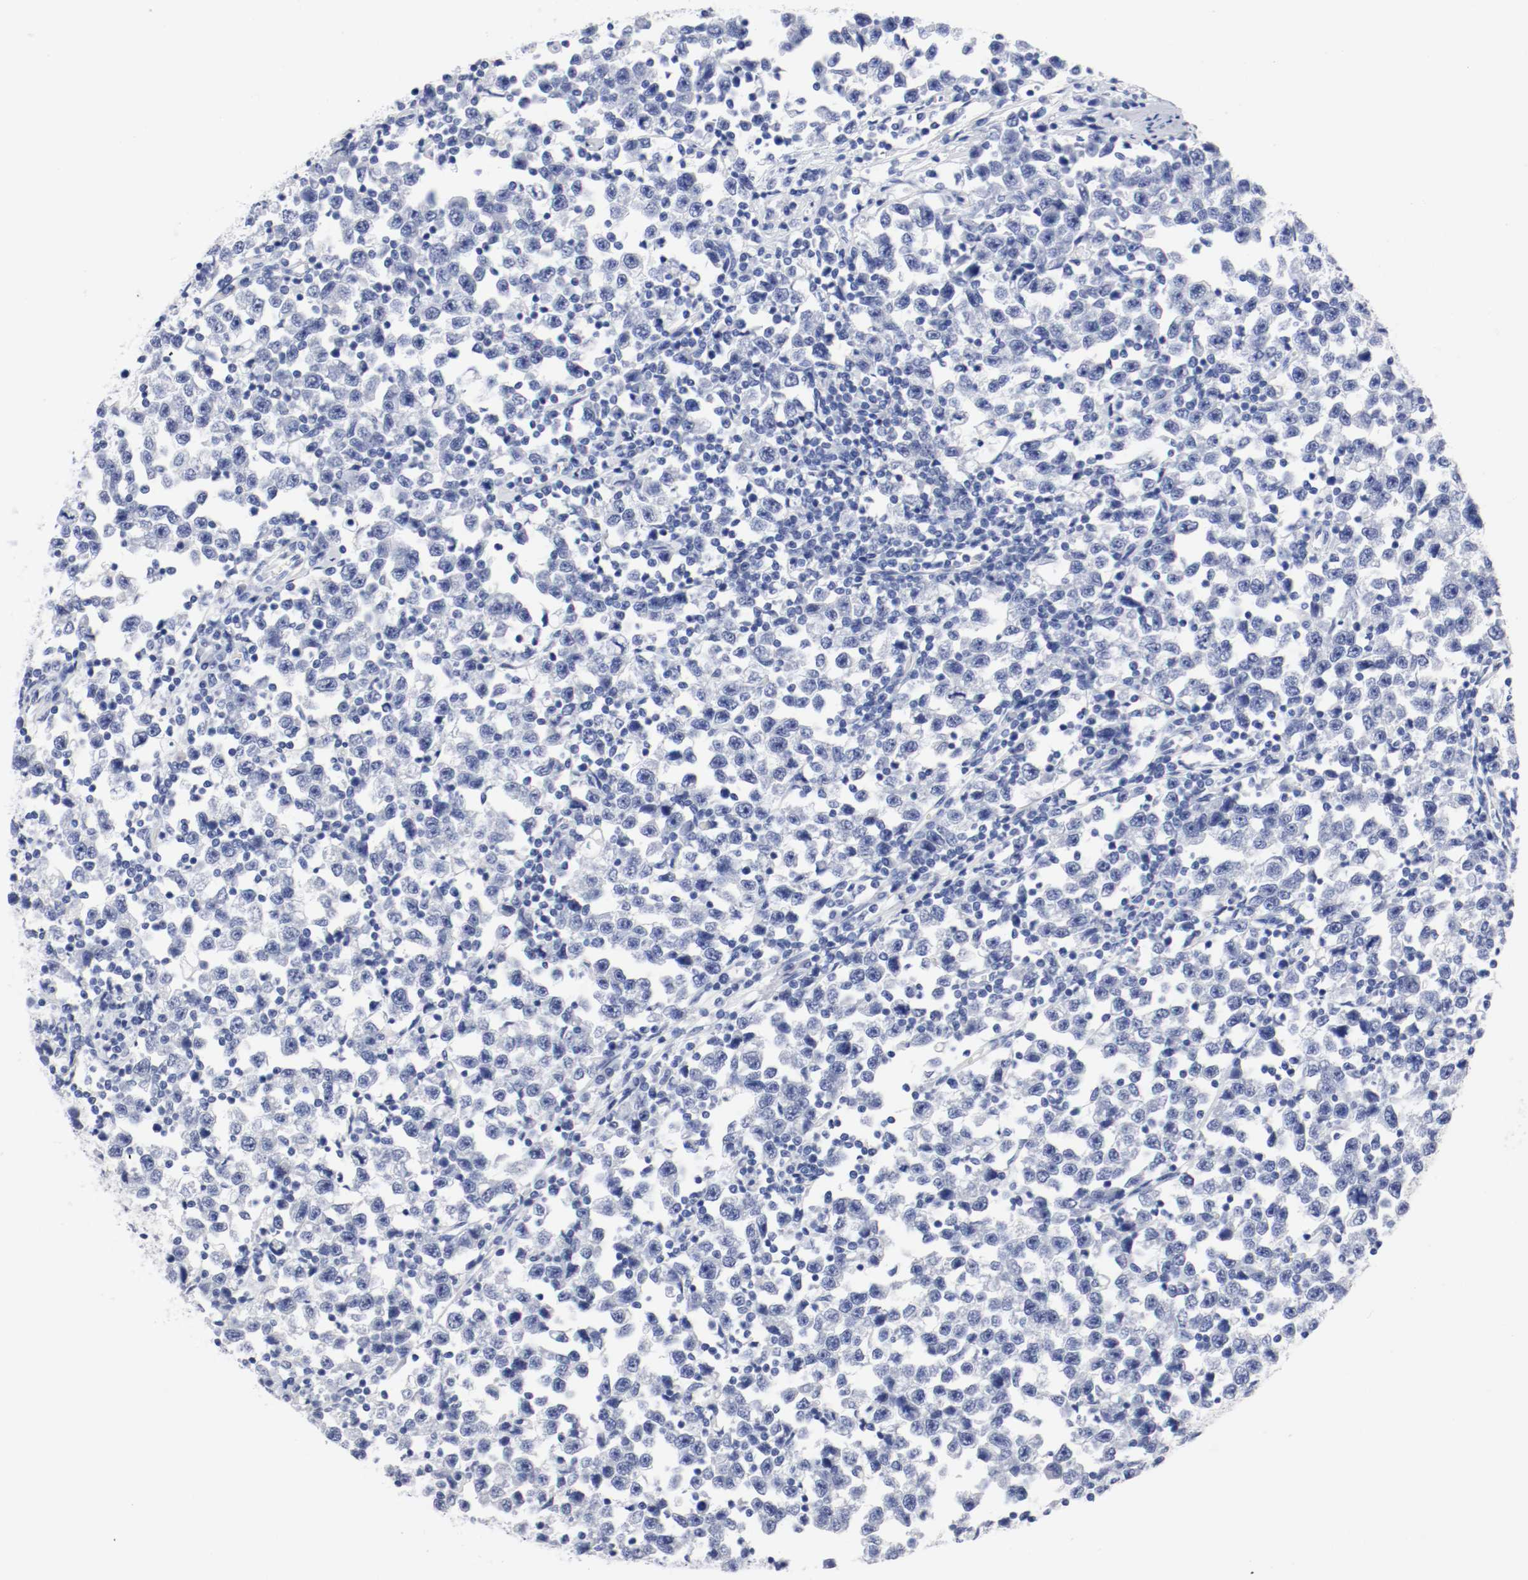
{"staining": {"intensity": "negative", "quantity": "none", "location": "none"}, "tissue": "testis cancer", "cell_type": "Tumor cells", "image_type": "cancer", "snomed": [{"axis": "morphology", "description": "Seminoma, NOS"}, {"axis": "topography", "description": "Testis"}], "caption": "IHC photomicrograph of human seminoma (testis) stained for a protein (brown), which exhibits no positivity in tumor cells. Nuclei are stained in blue.", "gene": "GAD1", "patient": {"sex": "male", "age": 43}}